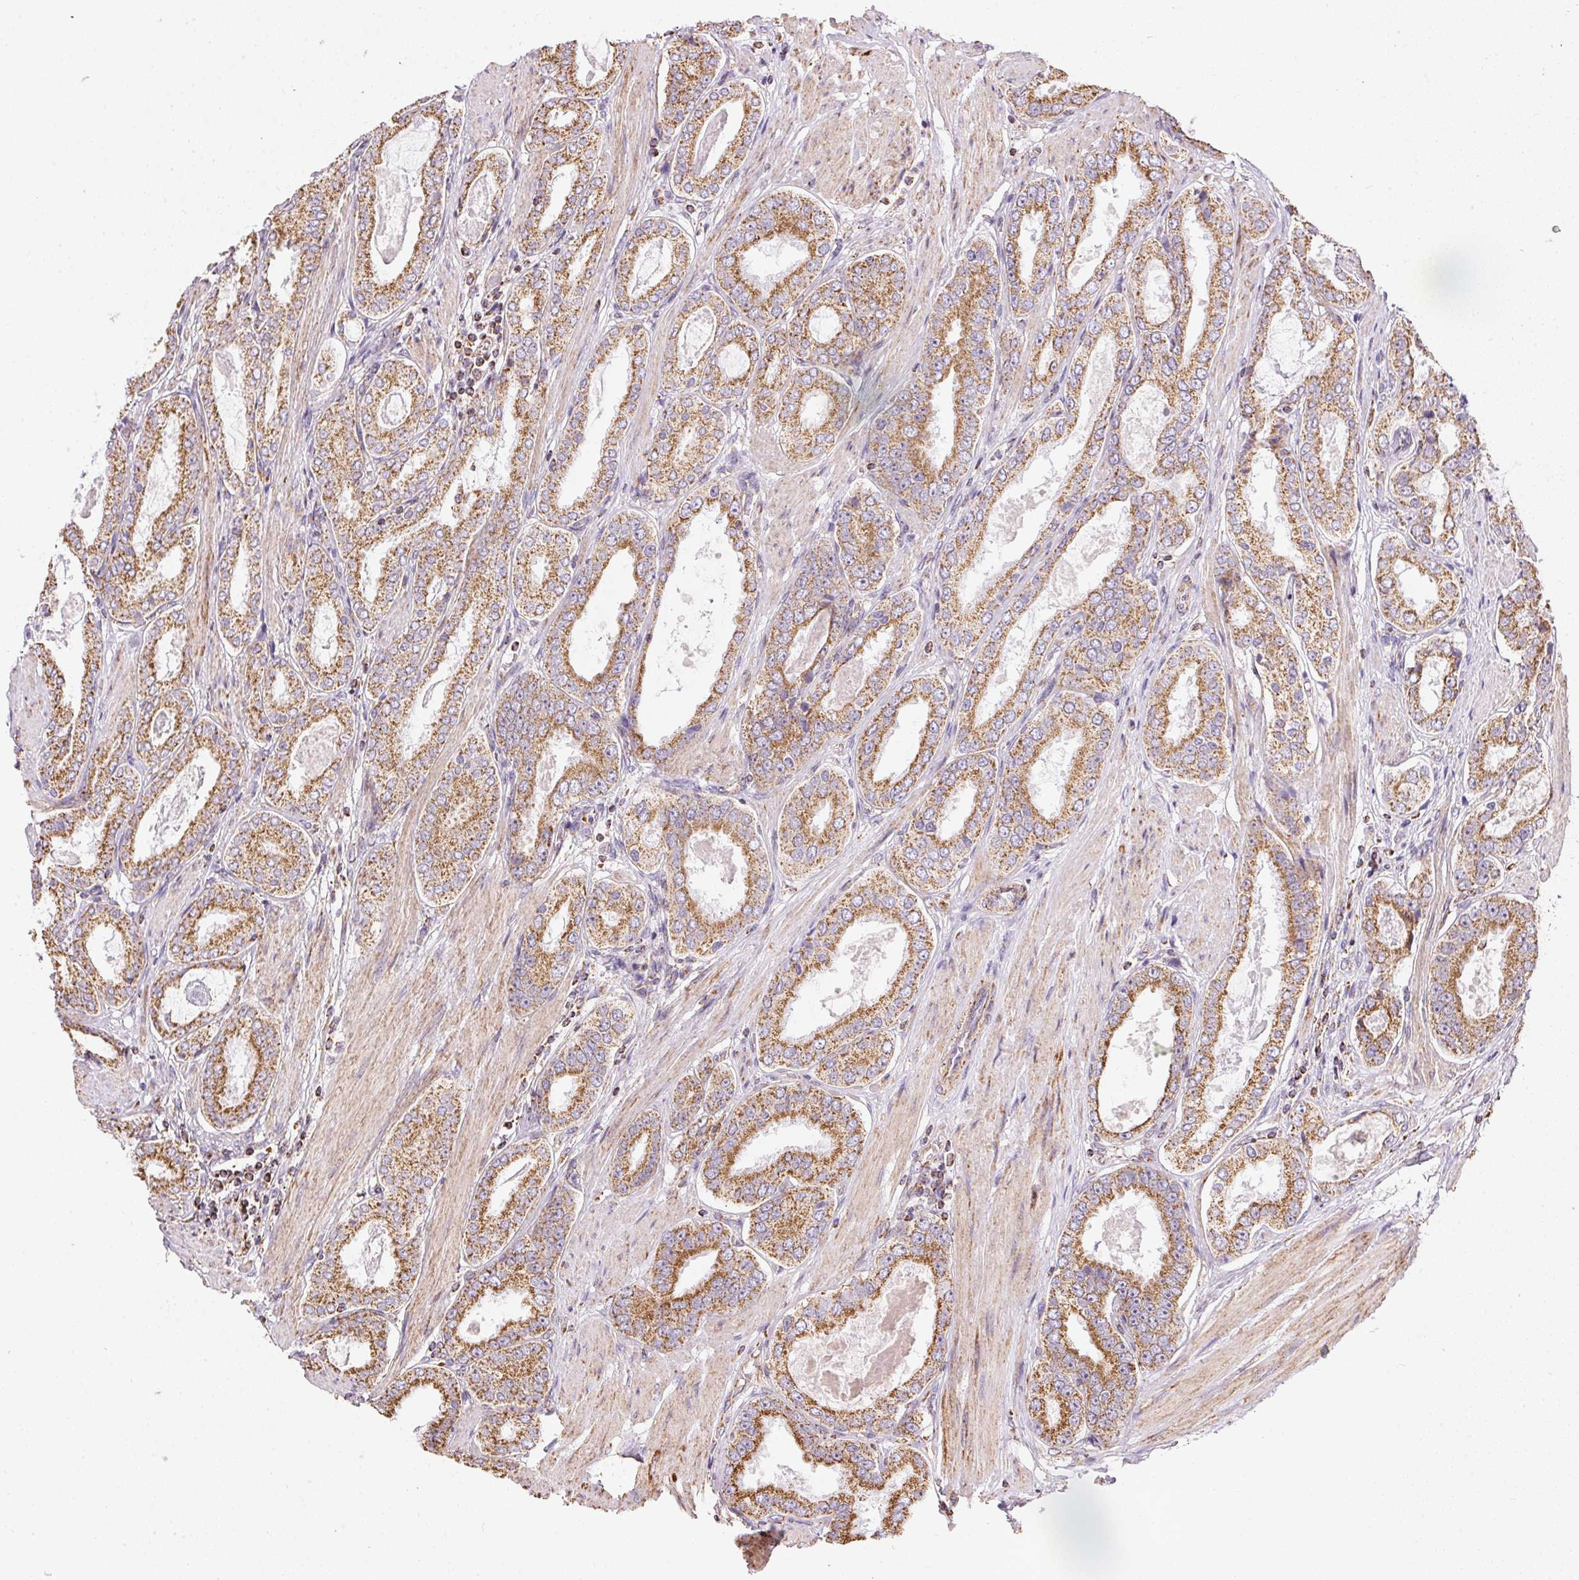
{"staining": {"intensity": "strong", "quantity": ">75%", "location": "cytoplasmic/membranous"}, "tissue": "prostate cancer", "cell_type": "Tumor cells", "image_type": "cancer", "snomed": [{"axis": "morphology", "description": "Adenocarcinoma, High grade"}, {"axis": "topography", "description": "Prostate"}], "caption": "Prostate high-grade adenocarcinoma tissue exhibits strong cytoplasmic/membranous staining in about >75% of tumor cells", "gene": "MAPK11", "patient": {"sex": "male", "age": 63}}